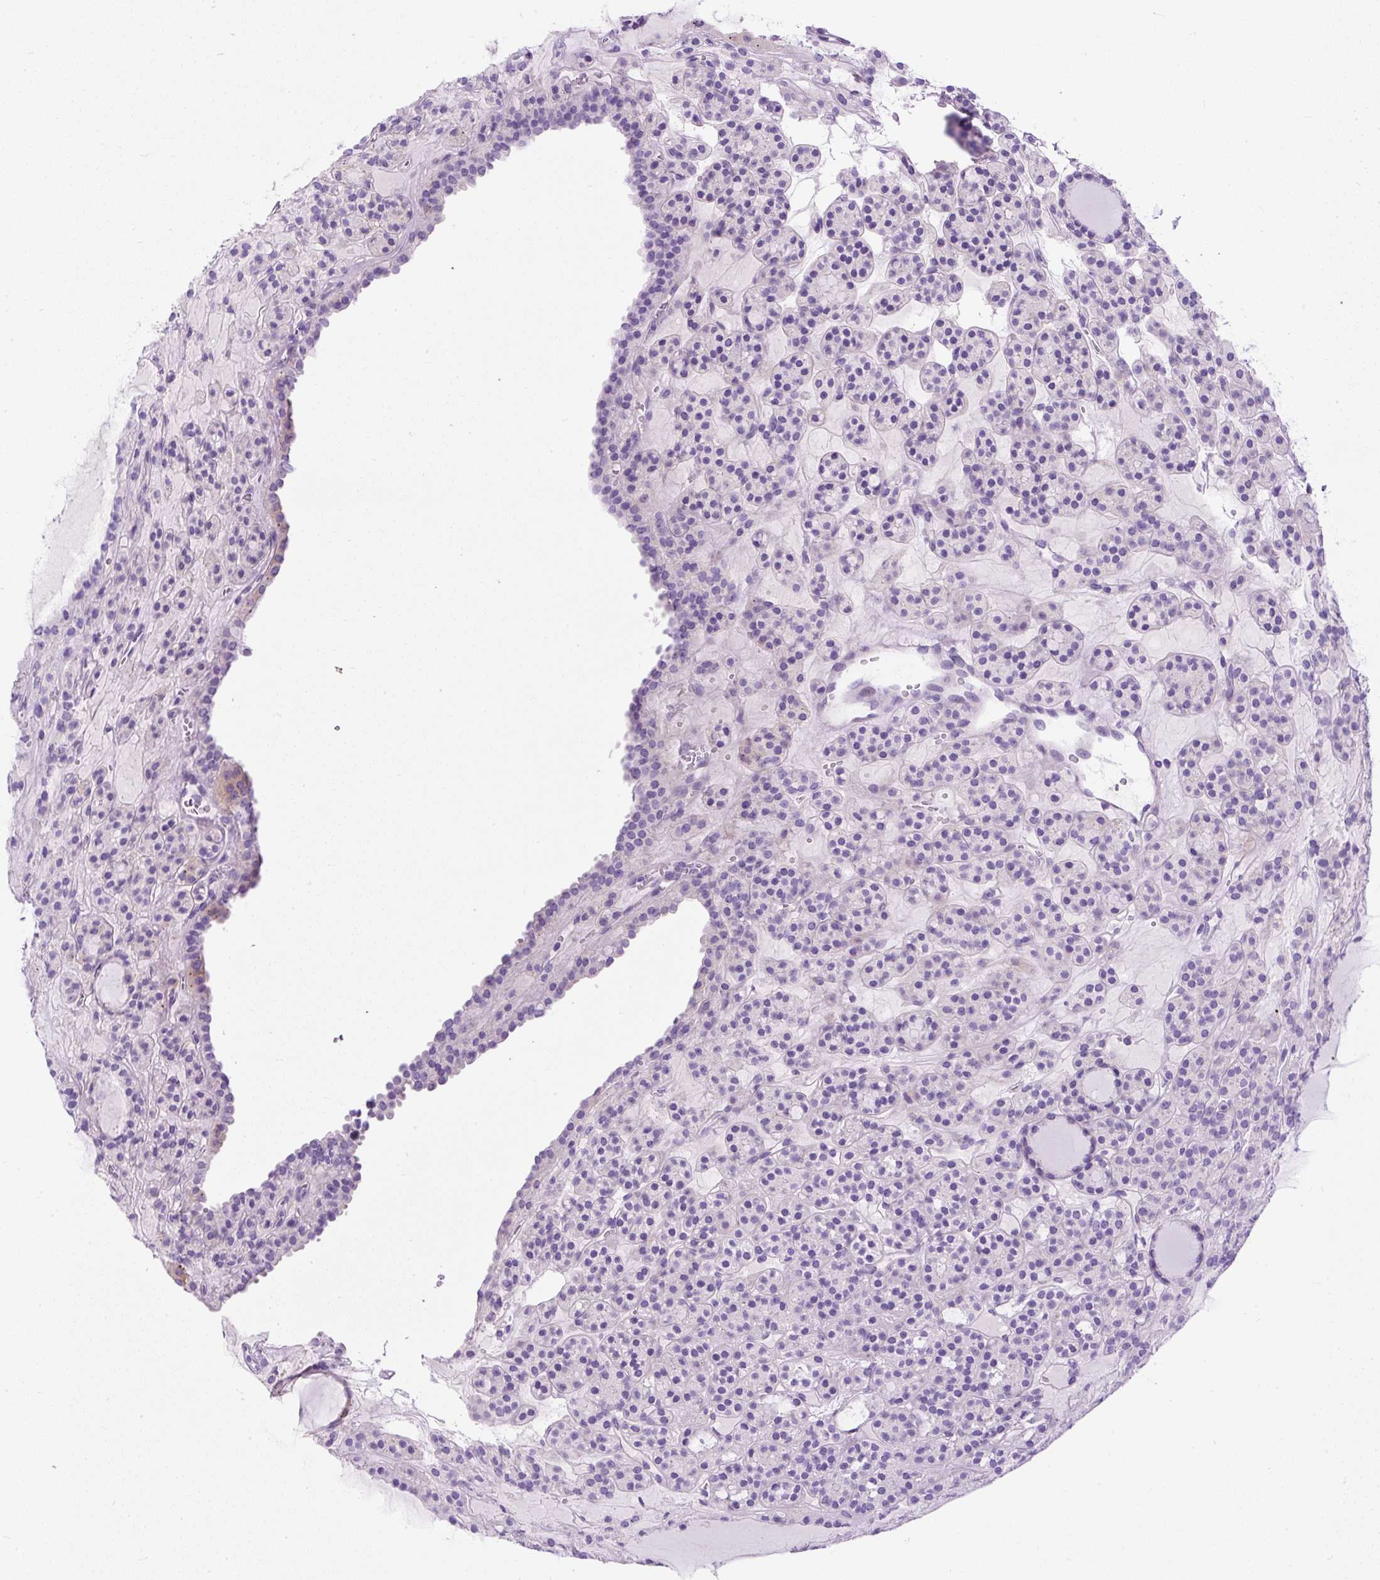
{"staining": {"intensity": "negative", "quantity": "none", "location": "none"}, "tissue": "thyroid cancer", "cell_type": "Tumor cells", "image_type": "cancer", "snomed": [{"axis": "morphology", "description": "Follicular adenoma carcinoma, NOS"}, {"axis": "topography", "description": "Thyroid gland"}], "caption": "Histopathology image shows no protein staining in tumor cells of thyroid cancer tissue.", "gene": "STOX2", "patient": {"sex": "female", "age": 63}}